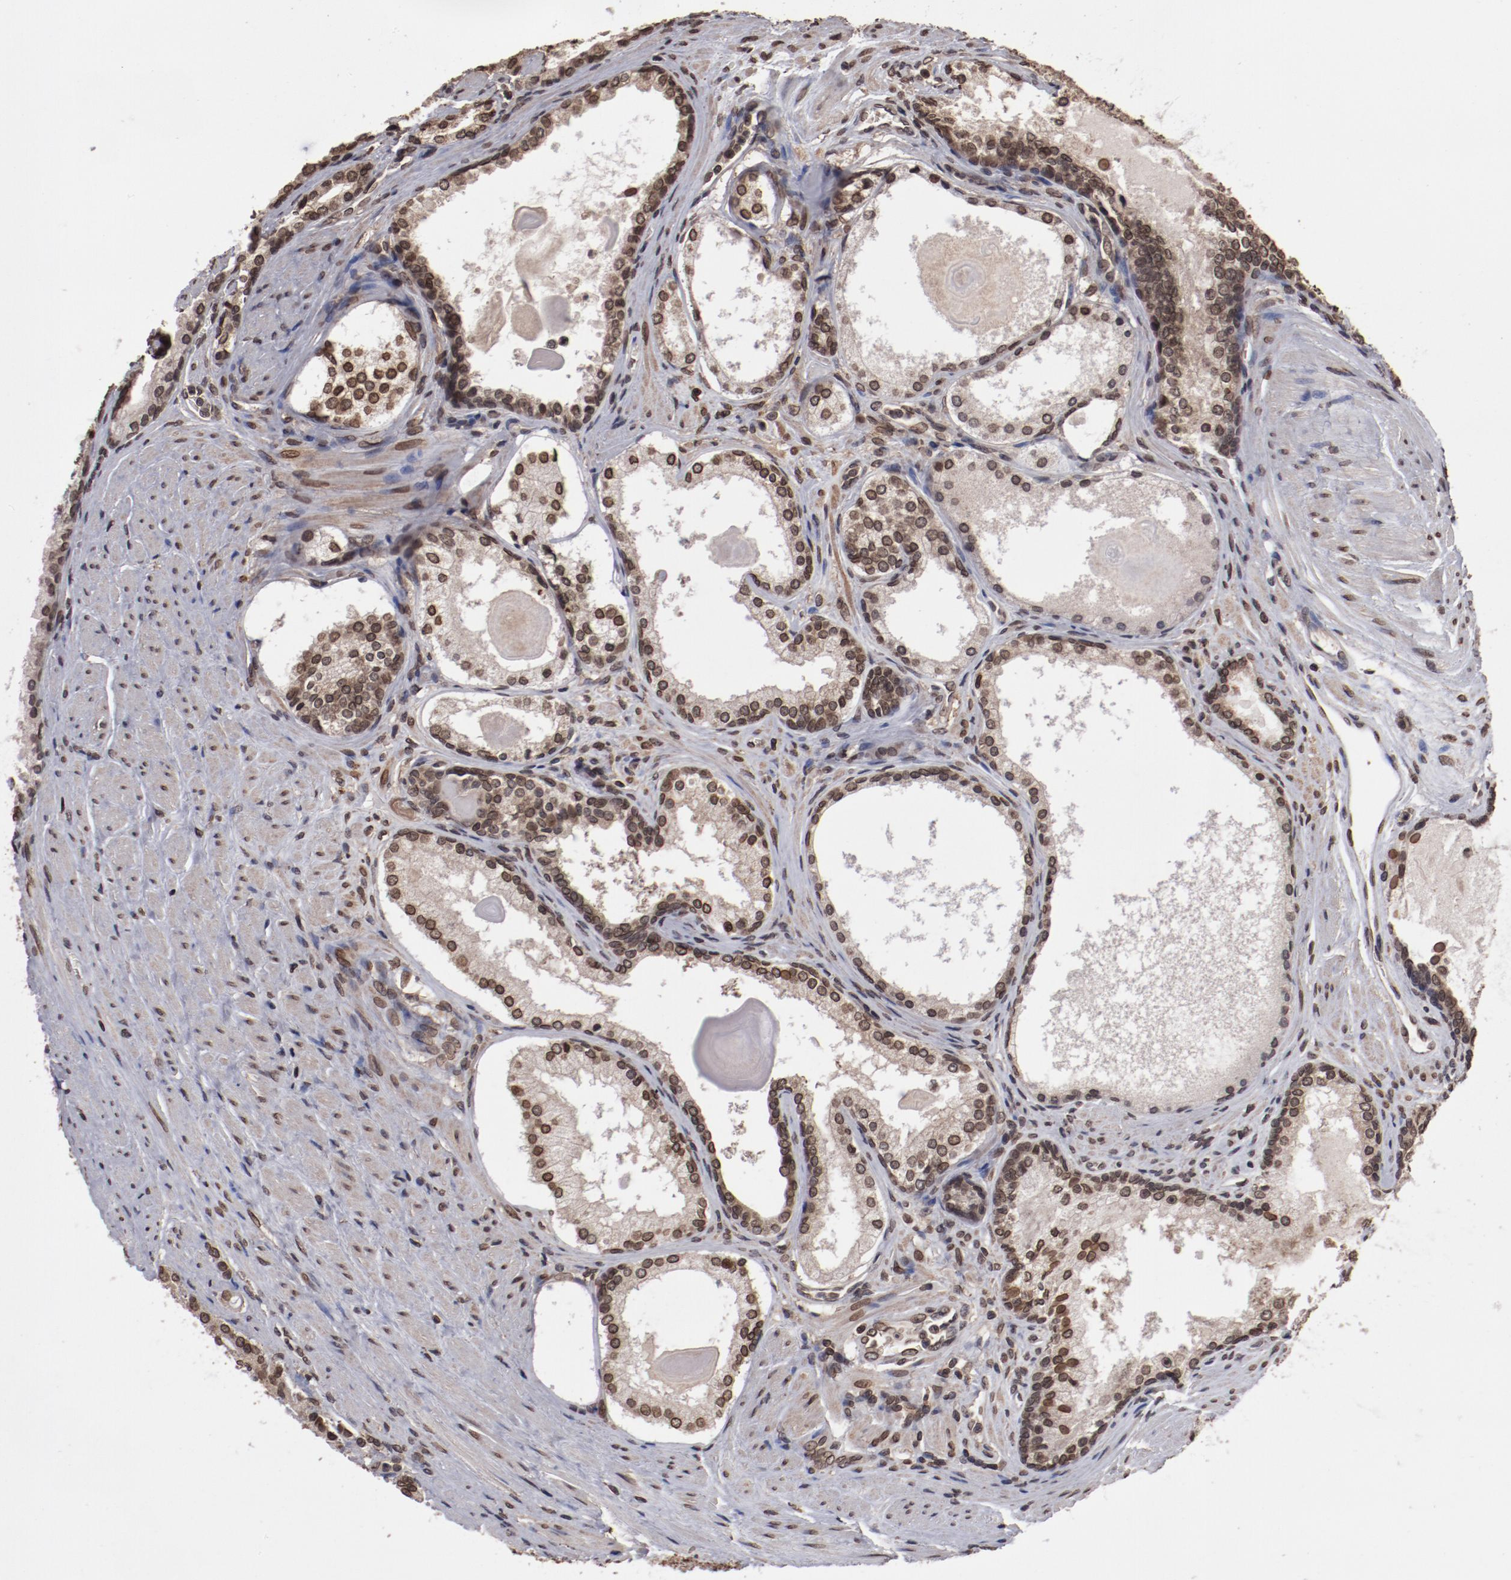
{"staining": {"intensity": "moderate", "quantity": ">75%", "location": "nuclear"}, "tissue": "prostate cancer", "cell_type": "Tumor cells", "image_type": "cancer", "snomed": [{"axis": "morphology", "description": "Adenocarcinoma, Medium grade"}, {"axis": "topography", "description": "Prostate"}], "caption": "Immunohistochemistry photomicrograph of human prostate cancer (medium-grade adenocarcinoma) stained for a protein (brown), which demonstrates medium levels of moderate nuclear positivity in approximately >75% of tumor cells.", "gene": "AKT1", "patient": {"sex": "male", "age": 72}}